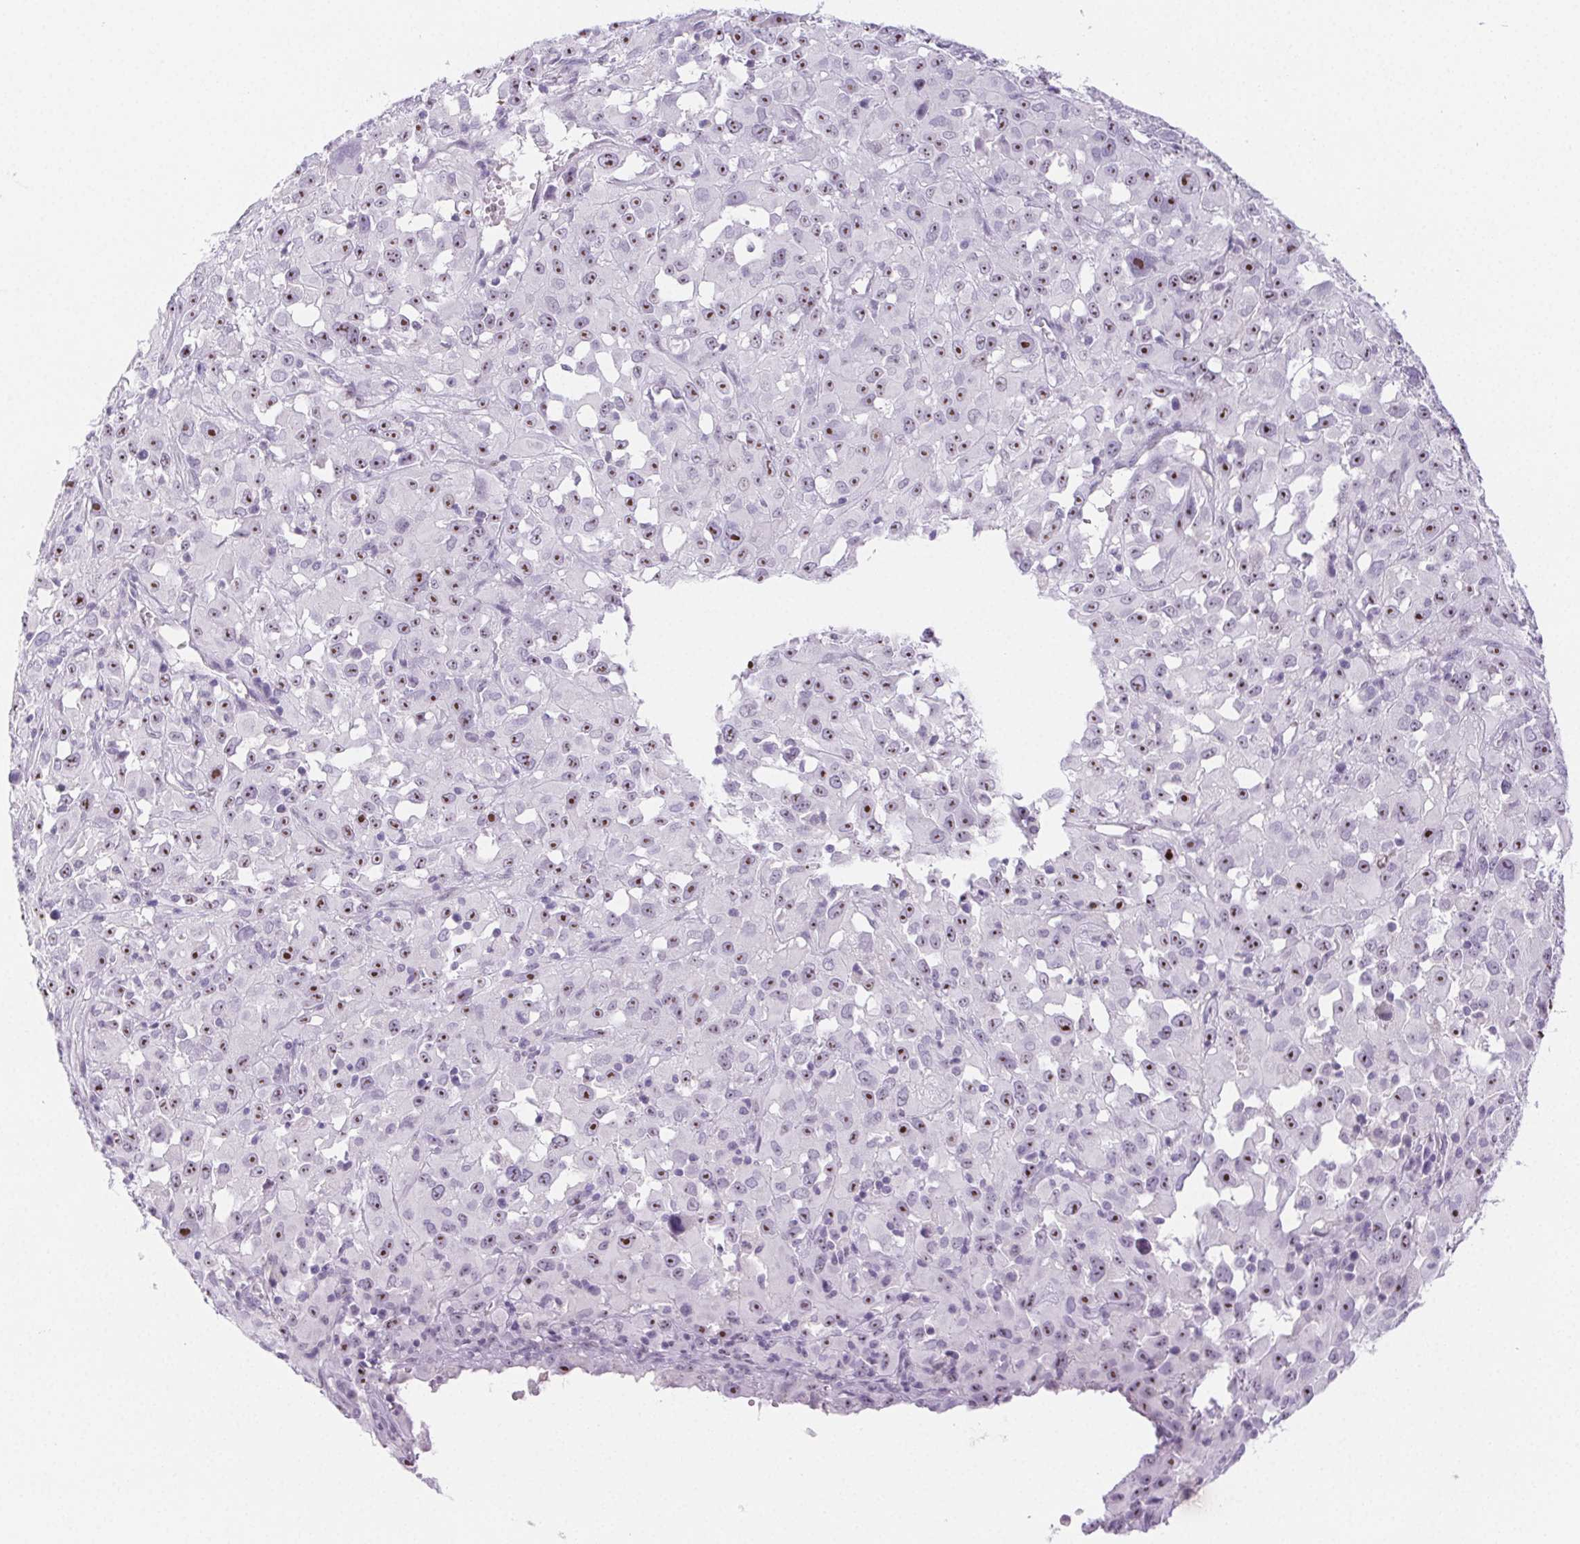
{"staining": {"intensity": "moderate", "quantity": ">75%", "location": "nuclear"}, "tissue": "melanoma", "cell_type": "Tumor cells", "image_type": "cancer", "snomed": [{"axis": "morphology", "description": "Malignant melanoma, Metastatic site"}, {"axis": "topography", "description": "Soft tissue"}], "caption": "Melanoma stained with a brown dye exhibits moderate nuclear positive expression in approximately >75% of tumor cells.", "gene": "ST8SIA3", "patient": {"sex": "male", "age": 50}}